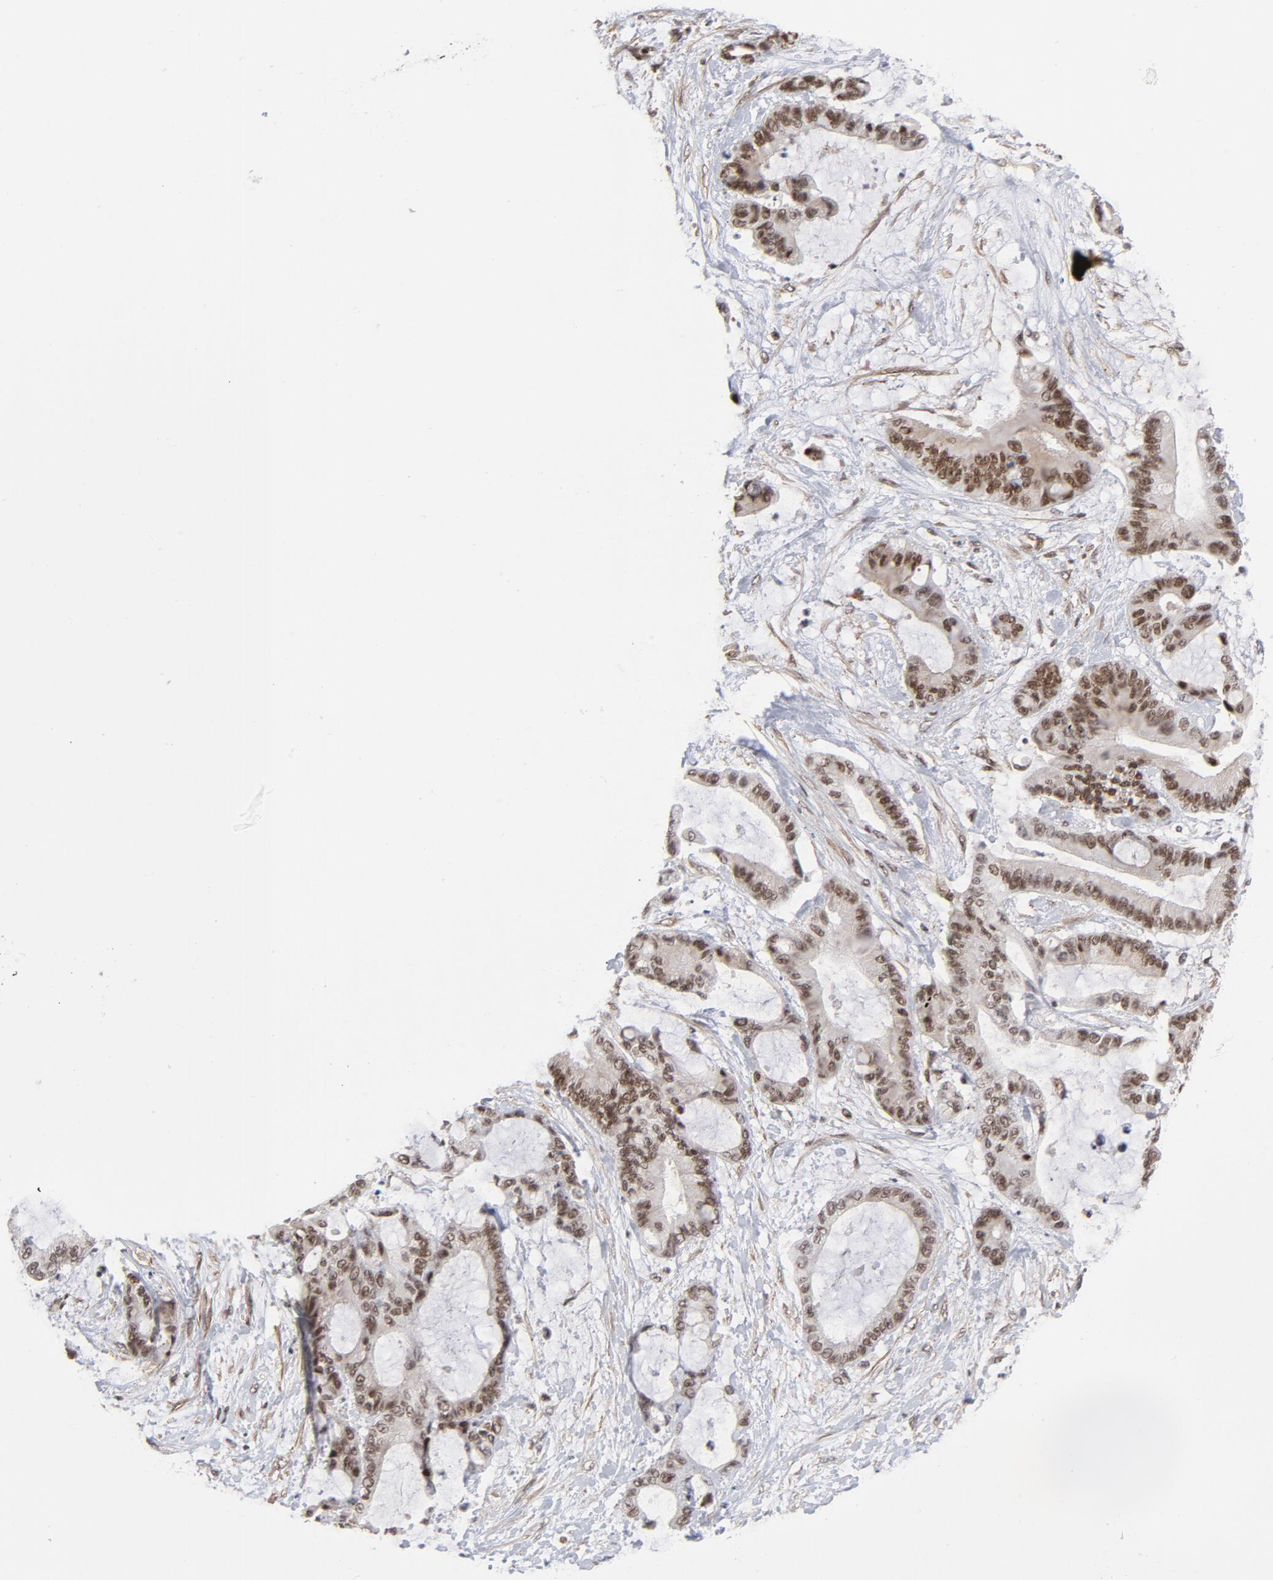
{"staining": {"intensity": "strong", "quantity": ">75%", "location": "nuclear"}, "tissue": "liver cancer", "cell_type": "Tumor cells", "image_type": "cancer", "snomed": [{"axis": "morphology", "description": "Cholangiocarcinoma"}, {"axis": "topography", "description": "Liver"}], "caption": "Approximately >75% of tumor cells in liver cancer (cholangiocarcinoma) show strong nuclear protein staining as visualized by brown immunohistochemical staining.", "gene": "CTCF", "patient": {"sex": "female", "age": 73}}